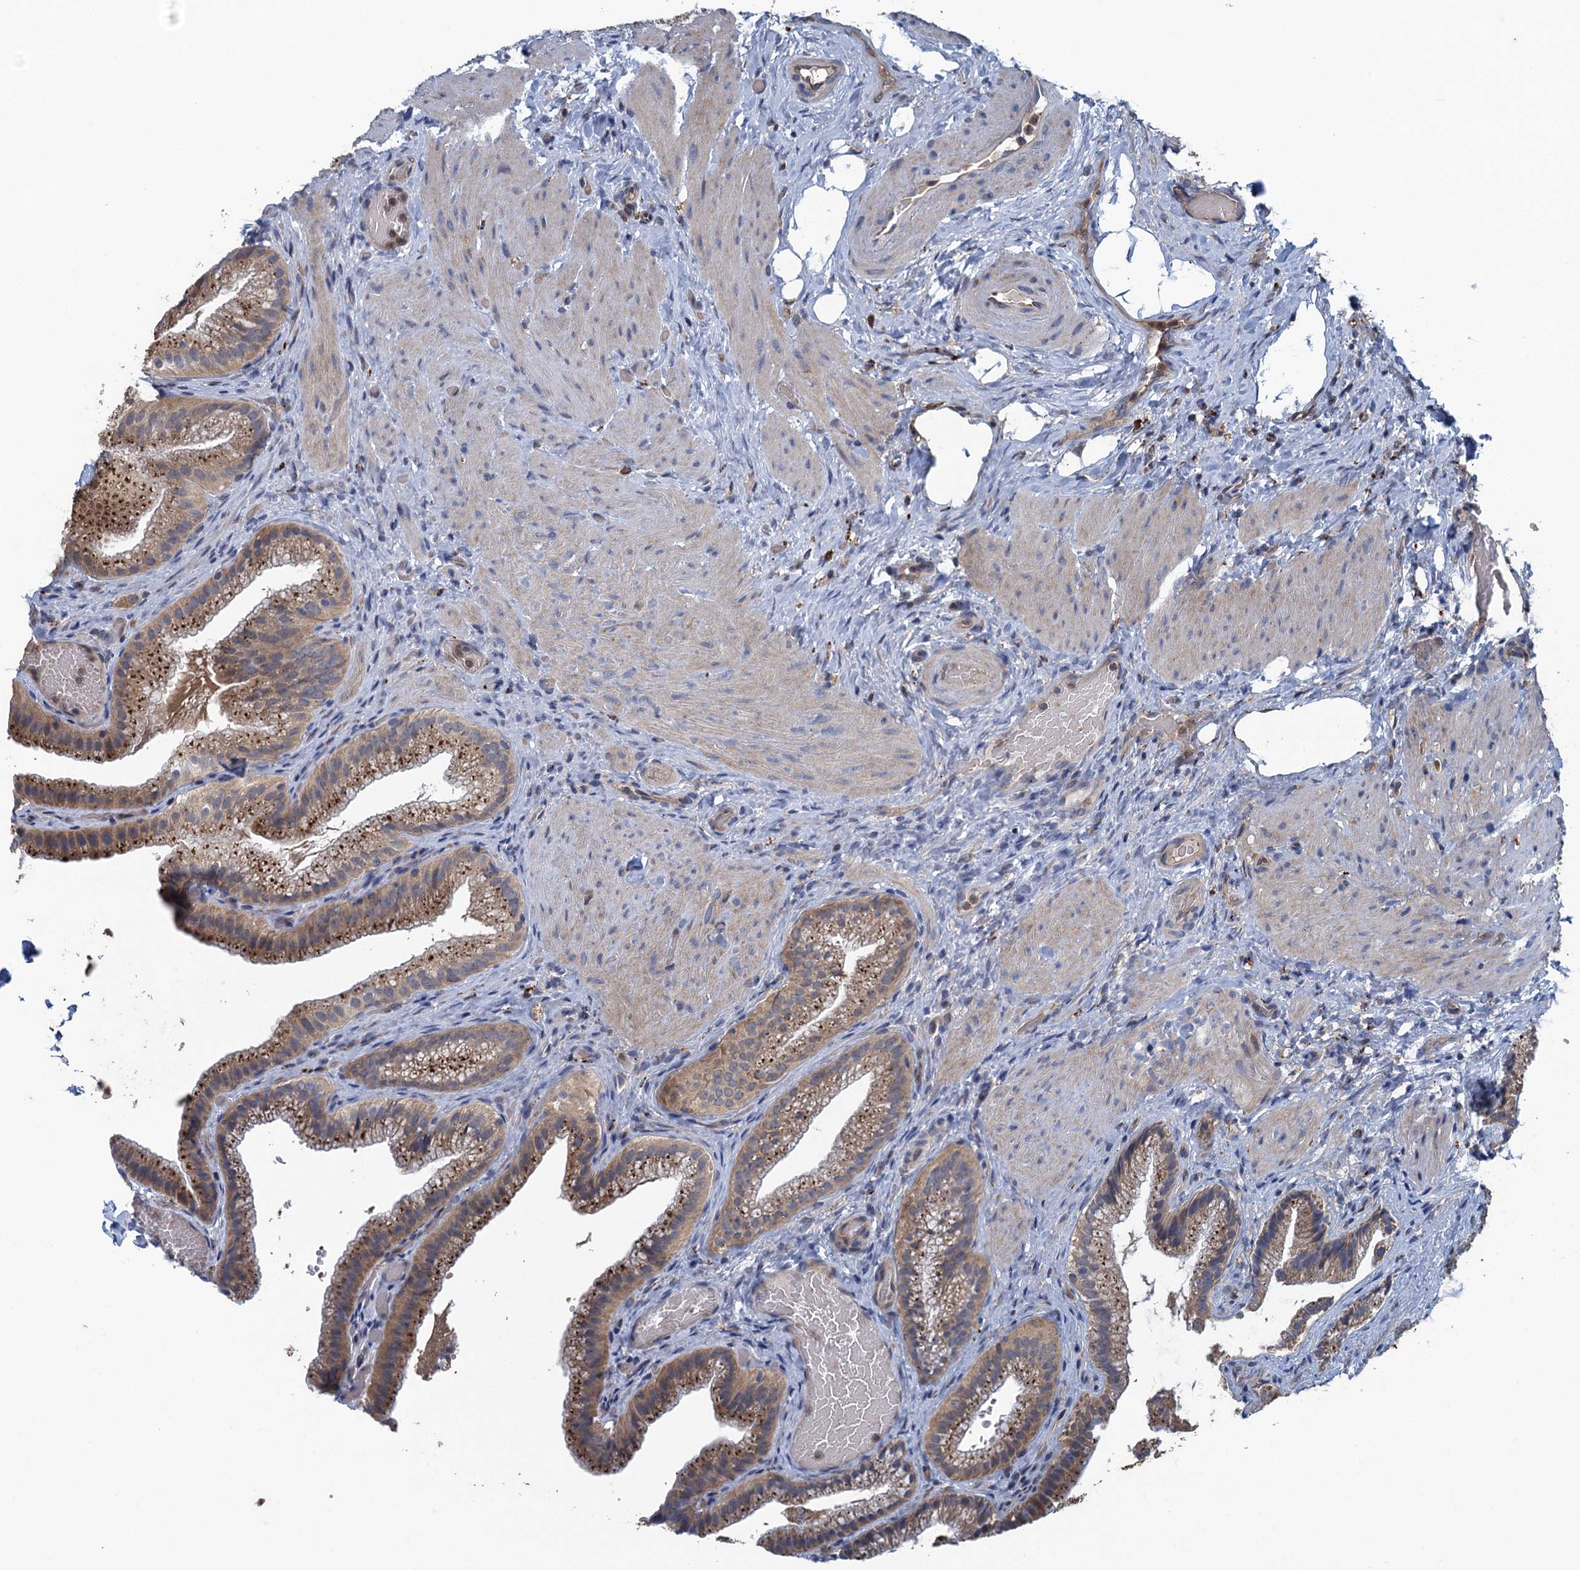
{"staining": {"intensity": "moderate", "quantity": ">75%", "location": "cytoplasmic/membranous"}, "tissue": "gallbladder", "cell_type": "Glandular cells", "image_type": "normal", "snomed": [{"axis": "morphology", "description": "Normal tissue, NOS"}, {"axis": "morphology", "description": "Inflammation, NOS"}, {"axis": "topography", "description": "Gallbladder"}], "caption": "Protein staining of benign gallbladder shows moderate cytoplasmic/membranous staining in approximately >75% of glandular cells. (DAB = brown stain, brightfield microscopy at high magnification).", "gene": "KBTBD8", "patient": {"sex": "male", "age": 51}}